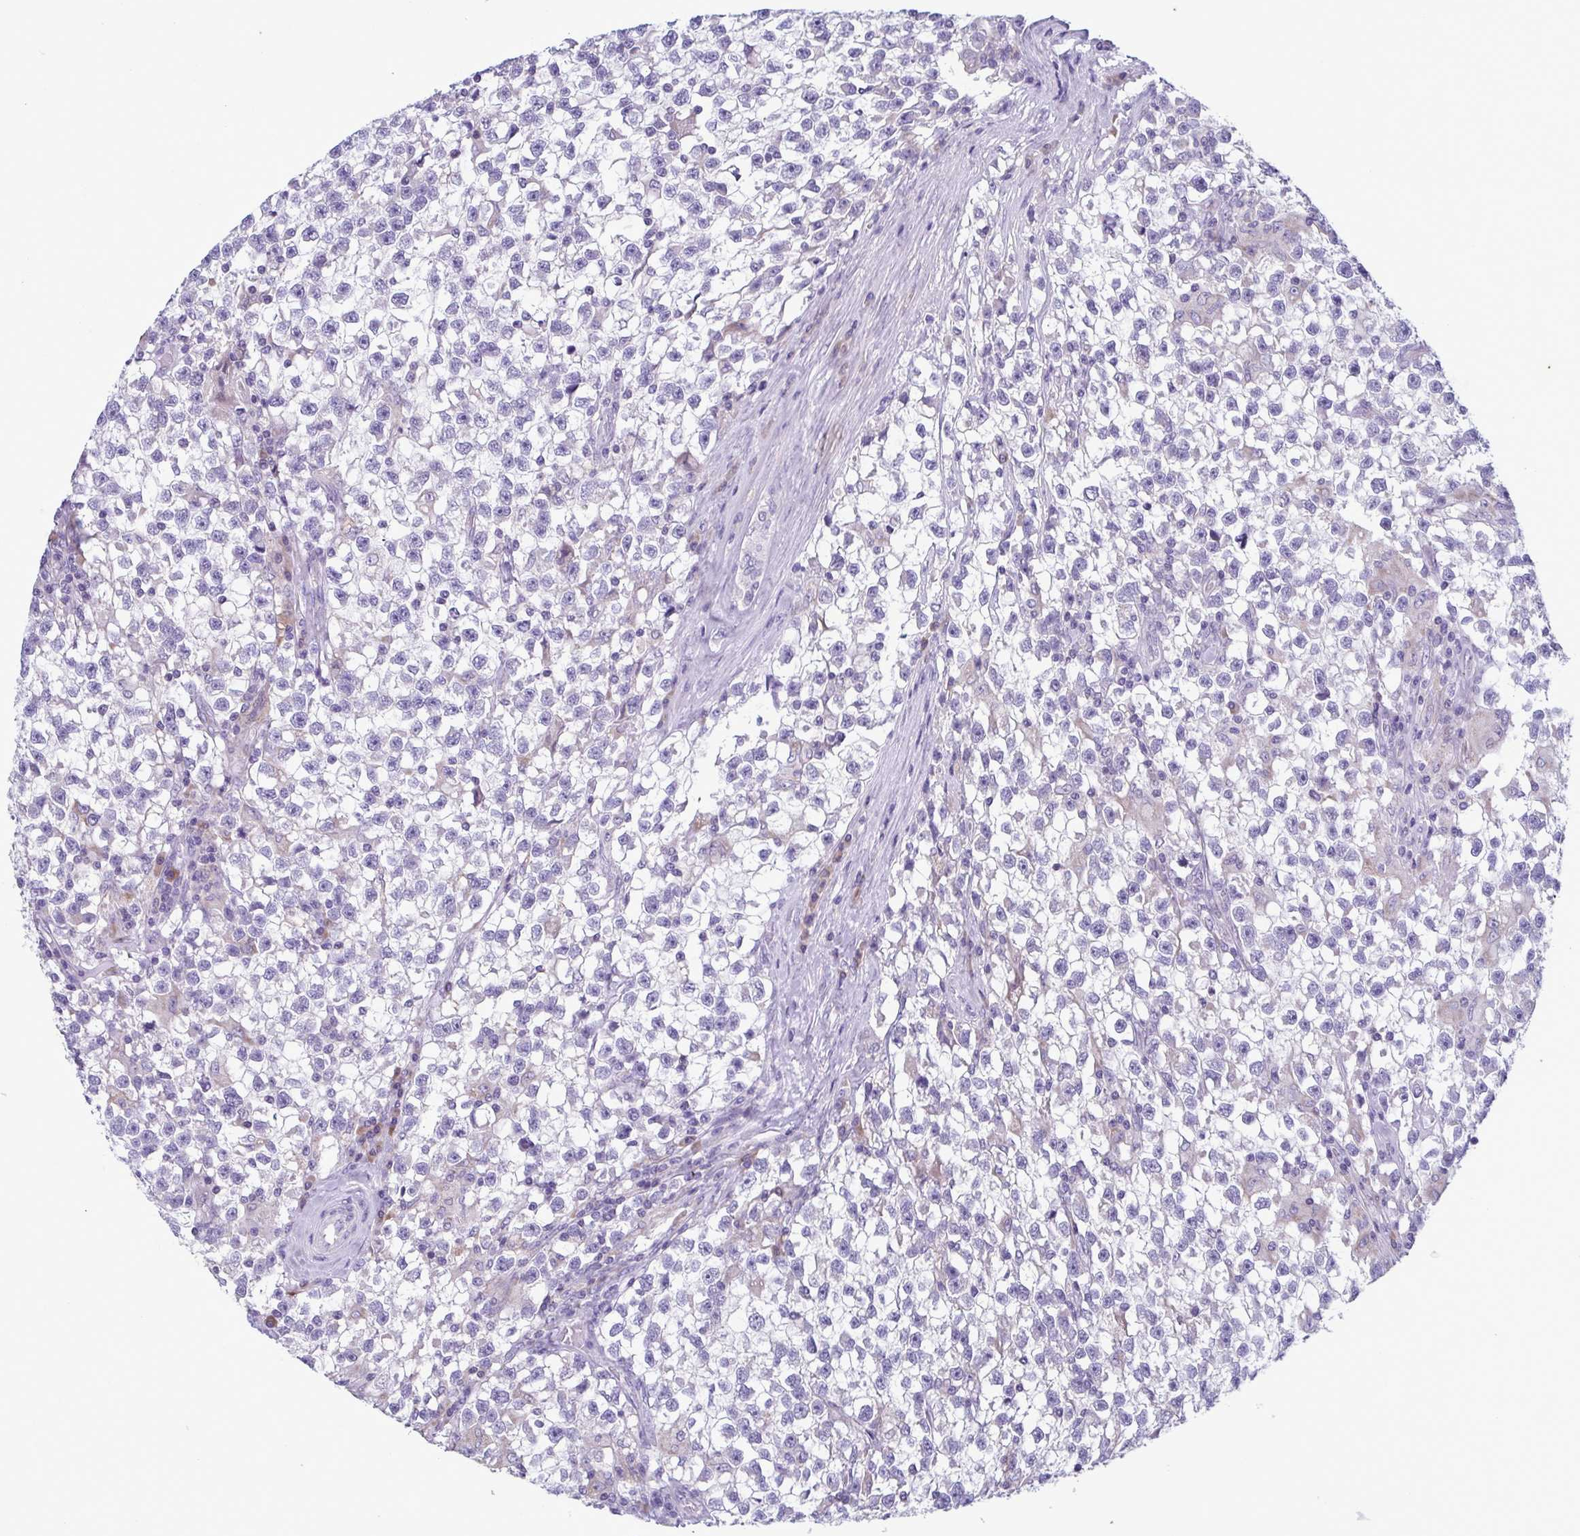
{"staining": {"intensity": "negative", "quantity": "none", "location": "none"}, "tissue": "testis cancer", "cell_type": "Tumor cells", "image_type": "cancer", "snomed": [{"axis": "morphology", "description": "Seminoma, NOS"}, {"axis": "topography", "description": "Testis"}], "caption": "IHC micrograph of neoplastic tissue: human testis cancer stained with DAB (3,3'-diaminobenzidine) shows no significant protein positivity in tumor cells.", "gene": "F13B", "patient": {"sex": "male", "age": 31}}